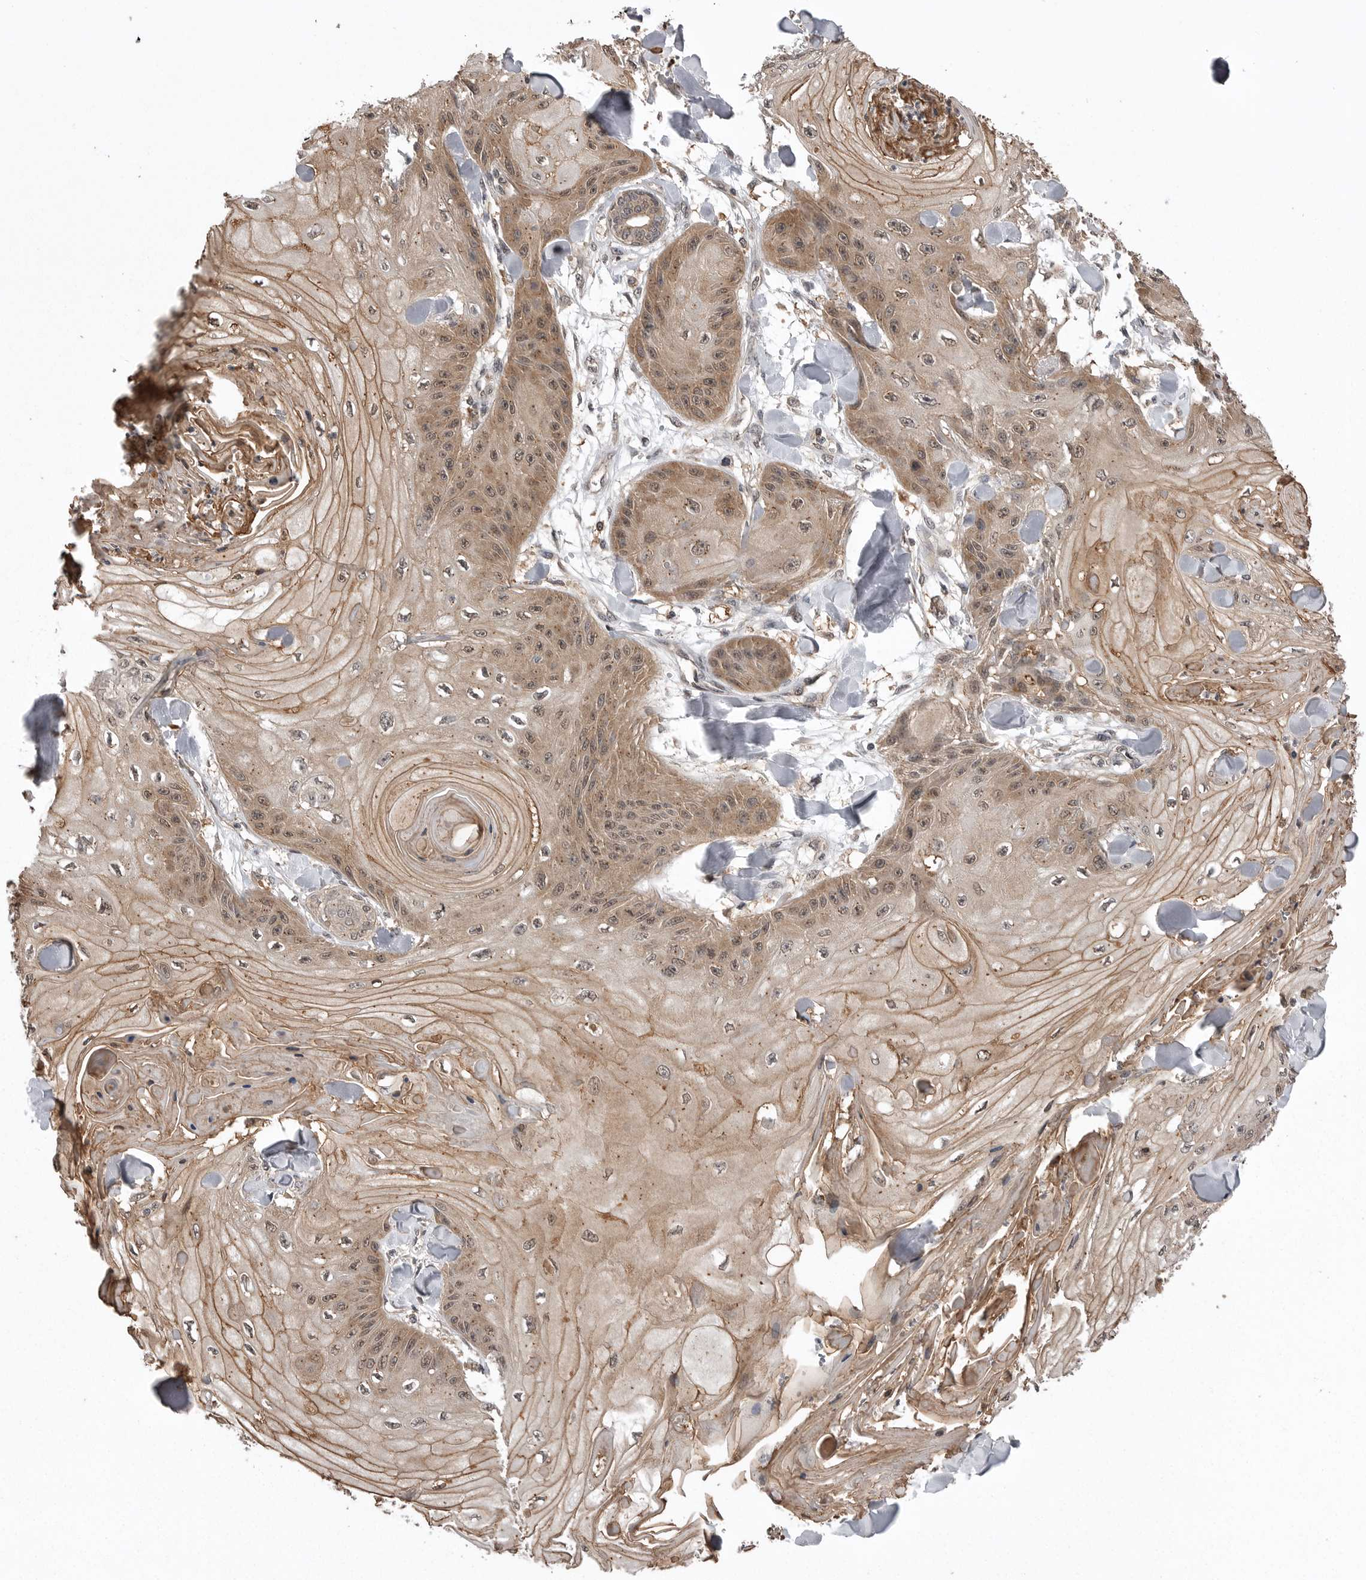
{"staining": {"intensity": "weak", "quantity": ">75%", "location": "cytoplasmic/membranous,nuclear"}, "tissue": "skin cancer", "cell_type": "Tumor cells", "image_type": "cancer", "snomed": [{"axis": "morphology", "description": "Squamous cell carcinoma, NOS"}, {"axis": "topography", "description": "Skin"}], "caption": "An immunohistochemistry histopathology image of tumor tissue is shown. Protein staining in brown shows weak cytoplasmic/membranous and nuclear positivity in skin cancer within tumor cells. (IHC, brightfield microscopy, high magnification).", "gene": "AOAH", "patient": {"sex": "male", "age": 74}}